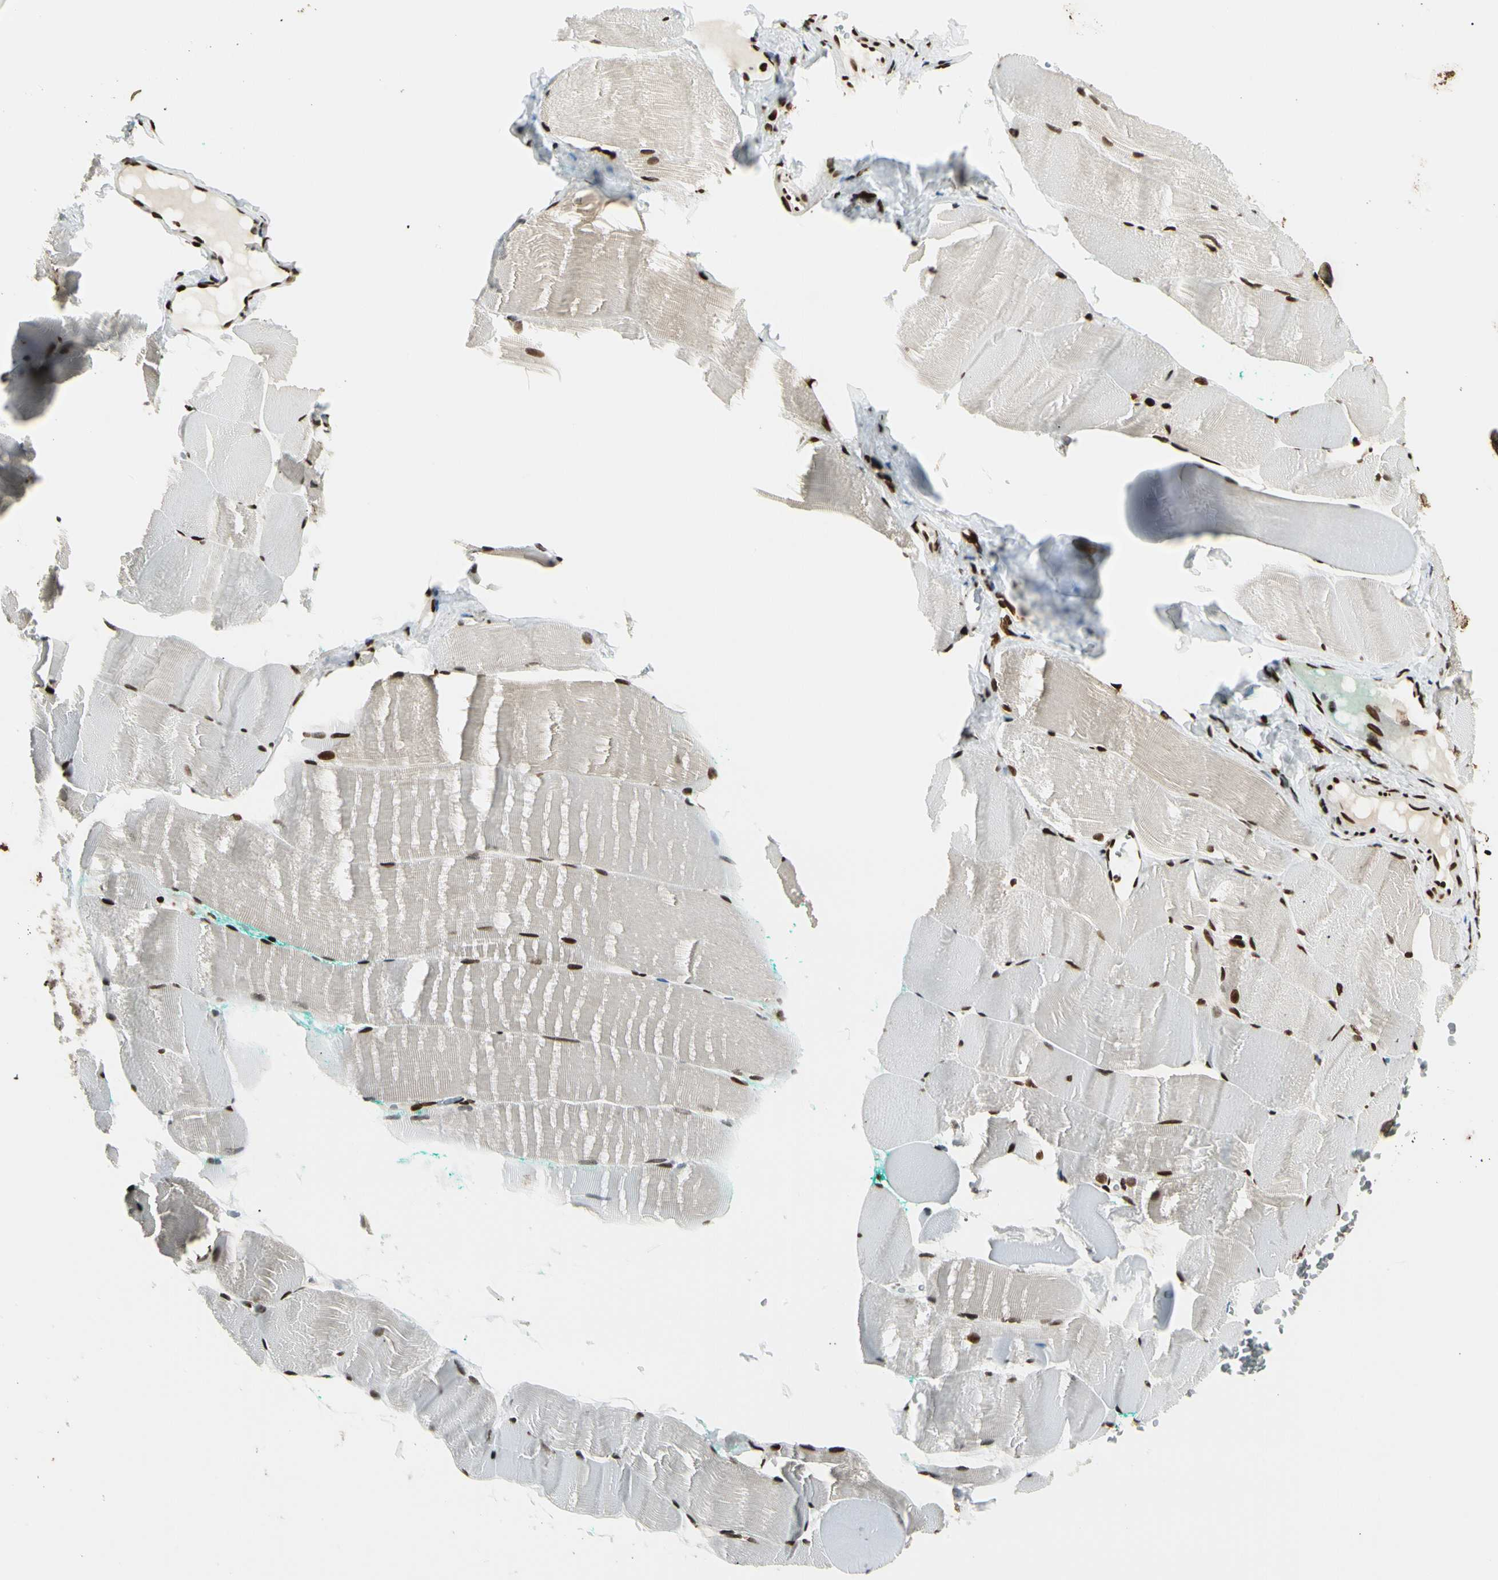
{"staining": {"intensity": "strong", "quantity": ">75%", "location": "nuclear"}, "tissue": "skeletal muscle", "cell_type": "Myocytes", "image_type": "normal", "snomed": [{"axis": "morphology", "description": "Normal tissue, NOS"}, {"axis": "morphology", "description": "Squamous cell carcinoma, NOS"}, {"axis": "topography", "description": "Skeletal muscle"}], "caption": "Skeletal muscle stained with IHC exhibits strong nuclear positivity in approximately >75% of myocytes.", "gene": "FUS", "patient": {"sex": "male", "age": 51}}